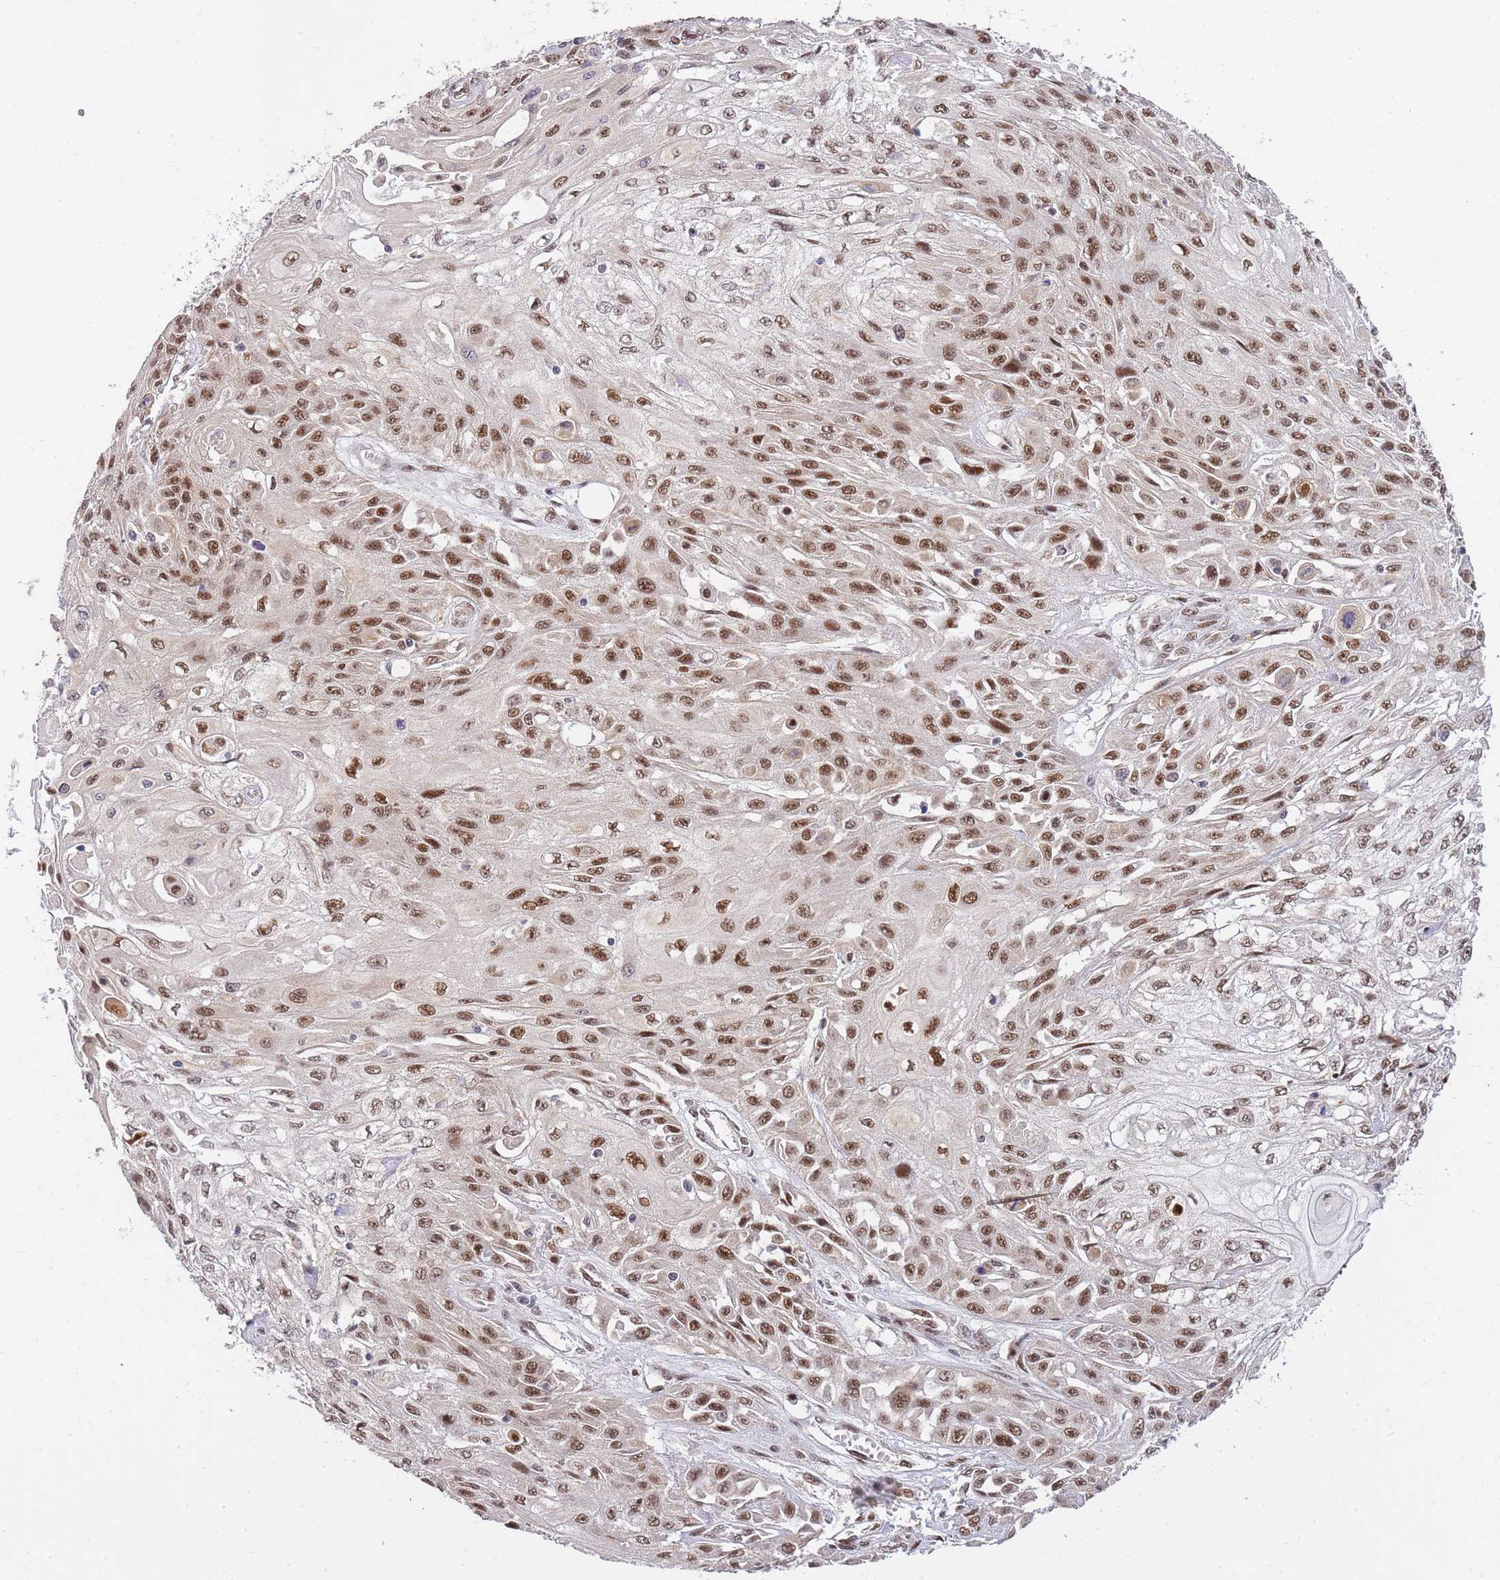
{"staining": {"intensity": "moderate", "quantity": ">75%", "location": "nuclear"}, "tissue": "skin cancer", "cell_type": "Tumor cells", "image_type": "cancer", "snomed": [{"axis": "morphology", "description": "Squamous cell carcinoma, NOS"}, {"axis": "morphology", "description": "Squamous cell carcinoma, metastatic, NOS"}, {"axis": "topography", "description": "Skin"}, {"axis": "topography", "description": "Lymph node"}], "caption": "Immunohistochemistry histopathology image of neoplastic tissue: human skin metastatic squamous cell carcinoma stained using immunohistochemistry (IHC) exhibits medium levels of moderate protein expression localized specifically in the nuclear of tumor cells, appearing as a nuclear brown color.", "gene": "PRKDC", "patient": {"sex": "male", "age": 75}}